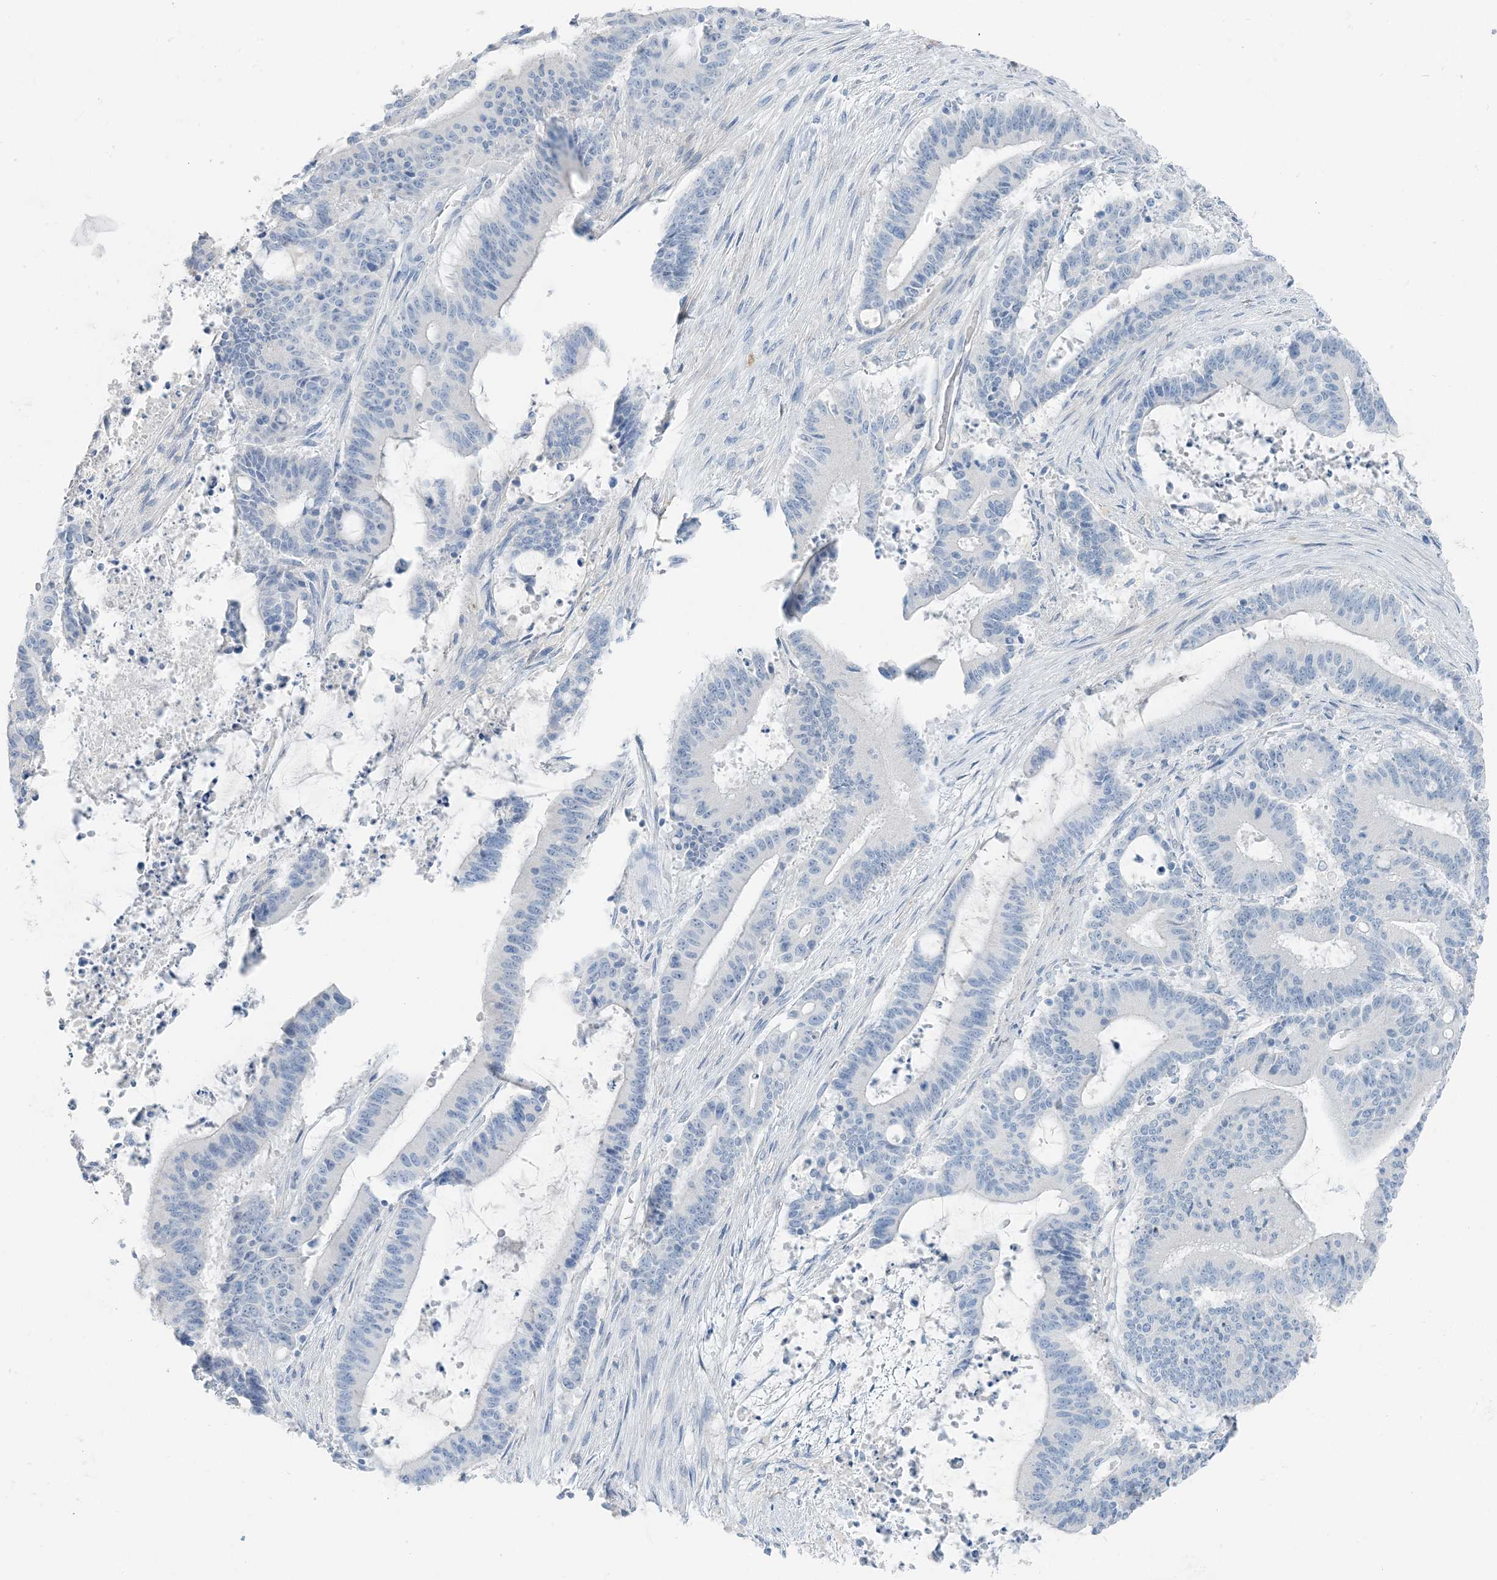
{"staining": {"intensity": "negative", "quantity": "none", "location": "none"}, "tissue": "liver cancer", "cell_type": "Tumor cells", "image_type": "cancer", "snomed": [{"axis": "morphology", "description": "Normal tissue, NOS"}, {"axis": "morphology", "description": "Cholangiocarcinoma"}, {"axis": "topography", "description": "Liver"}, {"axis": "topography", "description": "Peripheral nerve tissue"}], "caption": "This is an IHC micrograph of cholangiocarcinoma (liver). There is no positivity in tumor cells.", "gene": "PGM5", "patient": {"sex": "female", "age": 73}}